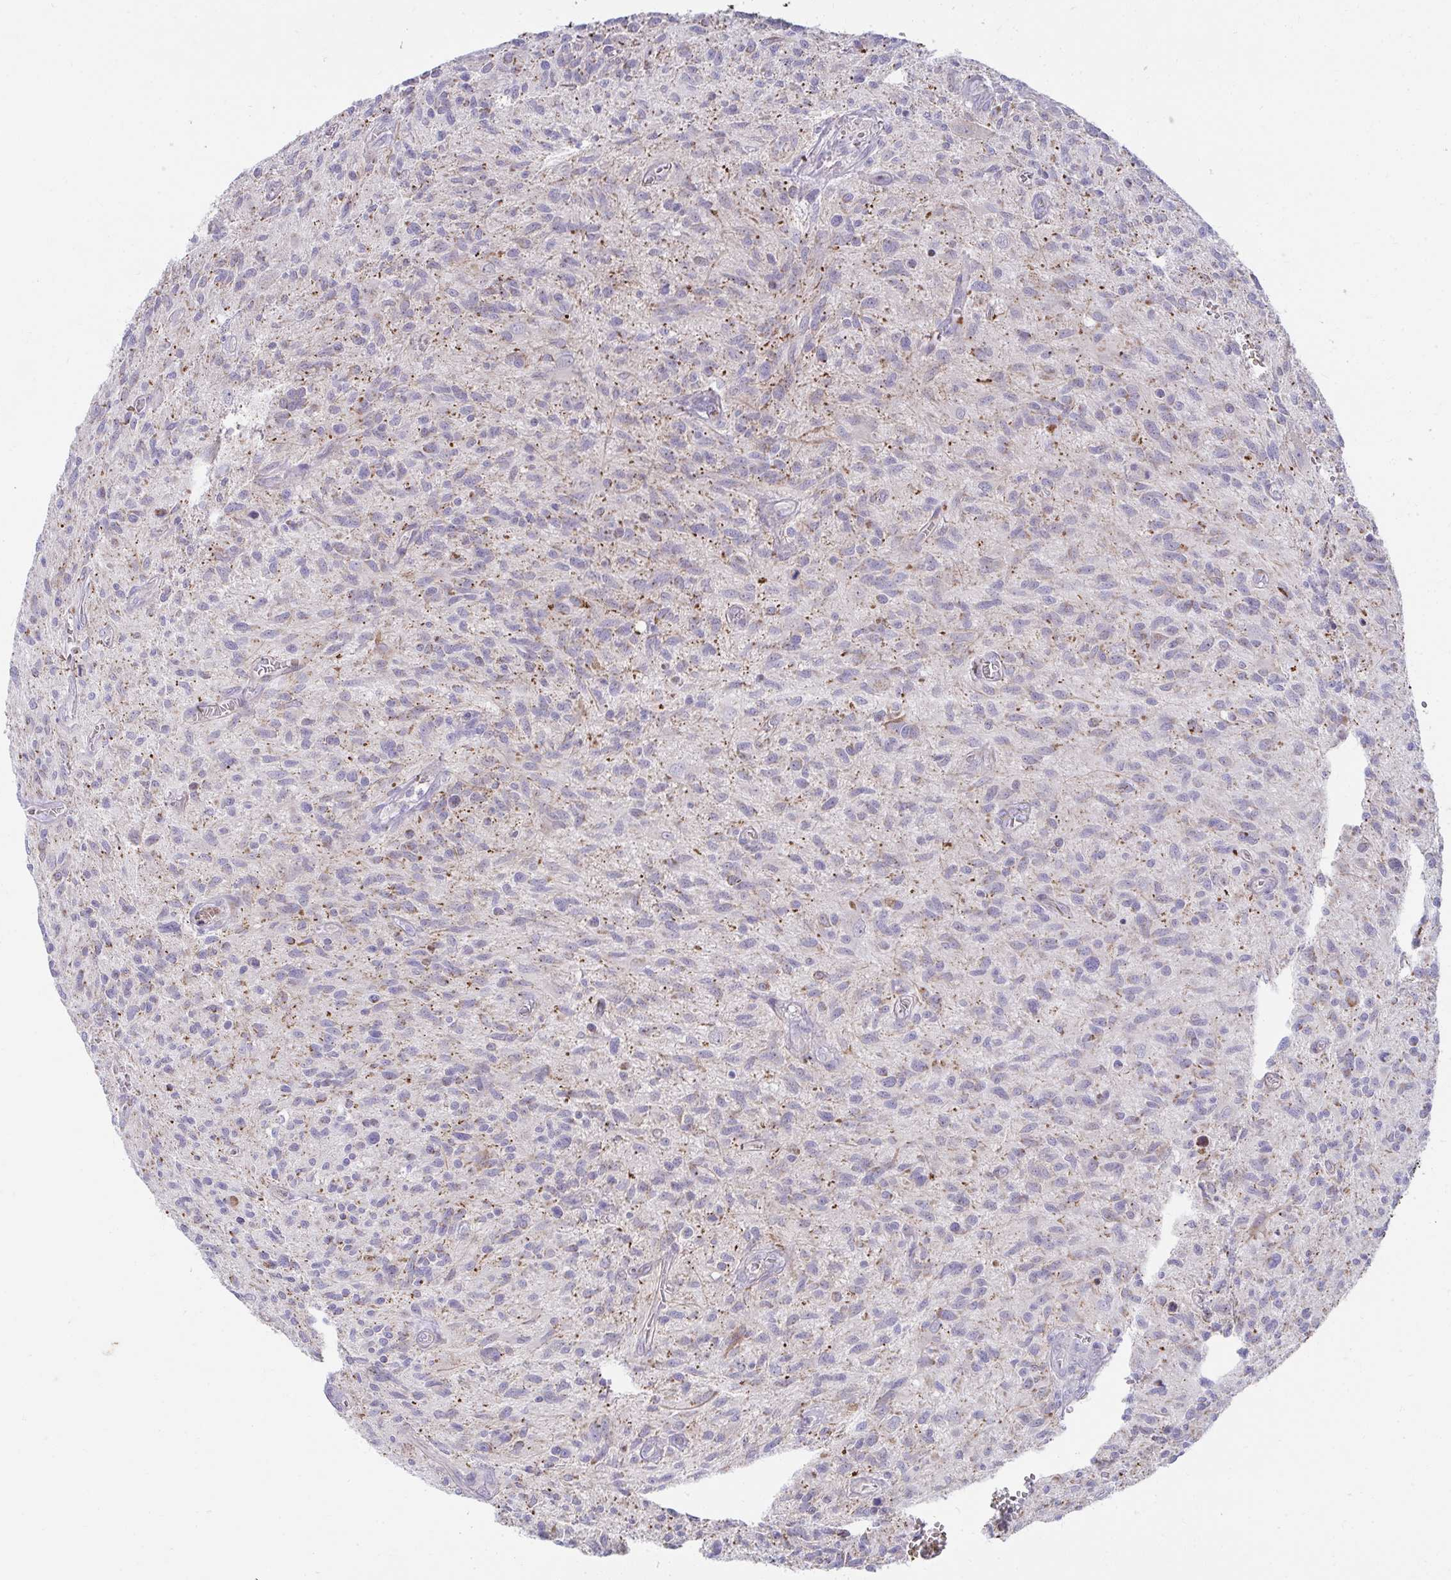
{"staining": {"intensity": "weak", "quantity": "<25%", "location": "cytoplasmic/membranous"}, "tissue": "glioma", "cell_type": "Tumor cells", "image_type": "cancer", "snomed": [{"axis": "morphology", "description": "Glioma, malignant, High grade"}, {"axis": "topography", "description": "Brain"}], "caption": "High magnification brightfield microscopy of malignant high-grade glioma stained with DAB (3,3'-diaminobenzidine) (brown) and counterstained with hematoxylin (blue): tumor cells show no significant positivity. (DAB (3,3'-diaminobenzidine) IHC visualized using brightfield microscopy, high magnification).", "gene": "PRRG3", "patient": {"sex": "male", "age": 75}}